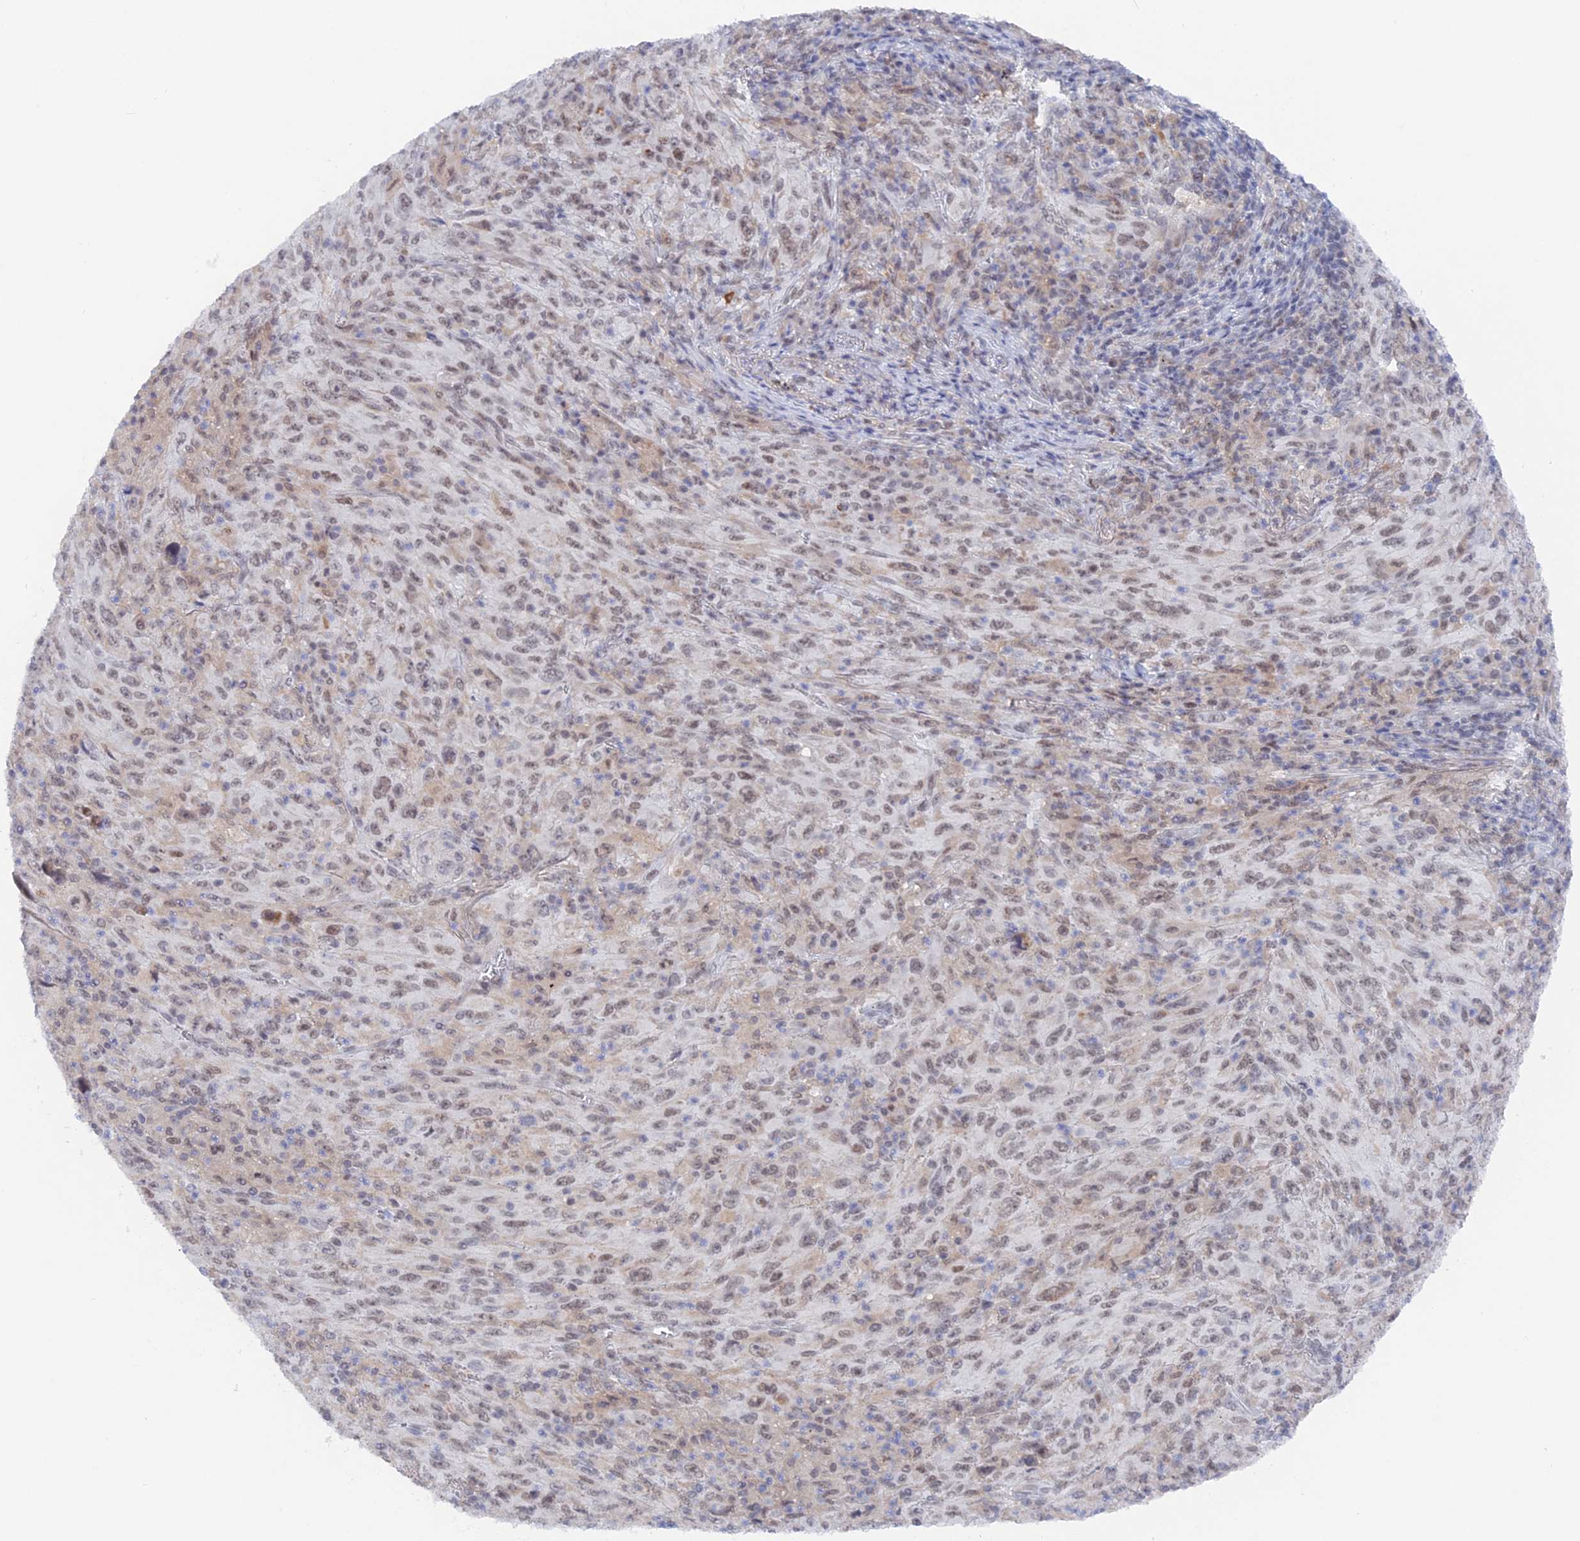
{"staining": {"intensity": "weak", "quantity": ">75%", "location": "nuclear"}, "tissue": "melanoma", "cell_type": "Tumor cells", "image_type": "cancer", "snomed": [{"axis": "morphology", "description": "Malignant melanoma, Metastatic site"}, {"axis": "topography", "description": "Skin"}], "caption": "Melanoma stained with a protein marker shows weak staining in tumor cells.", "gene": "BRD2", "patient": {"sex": "female", "age": 56}}